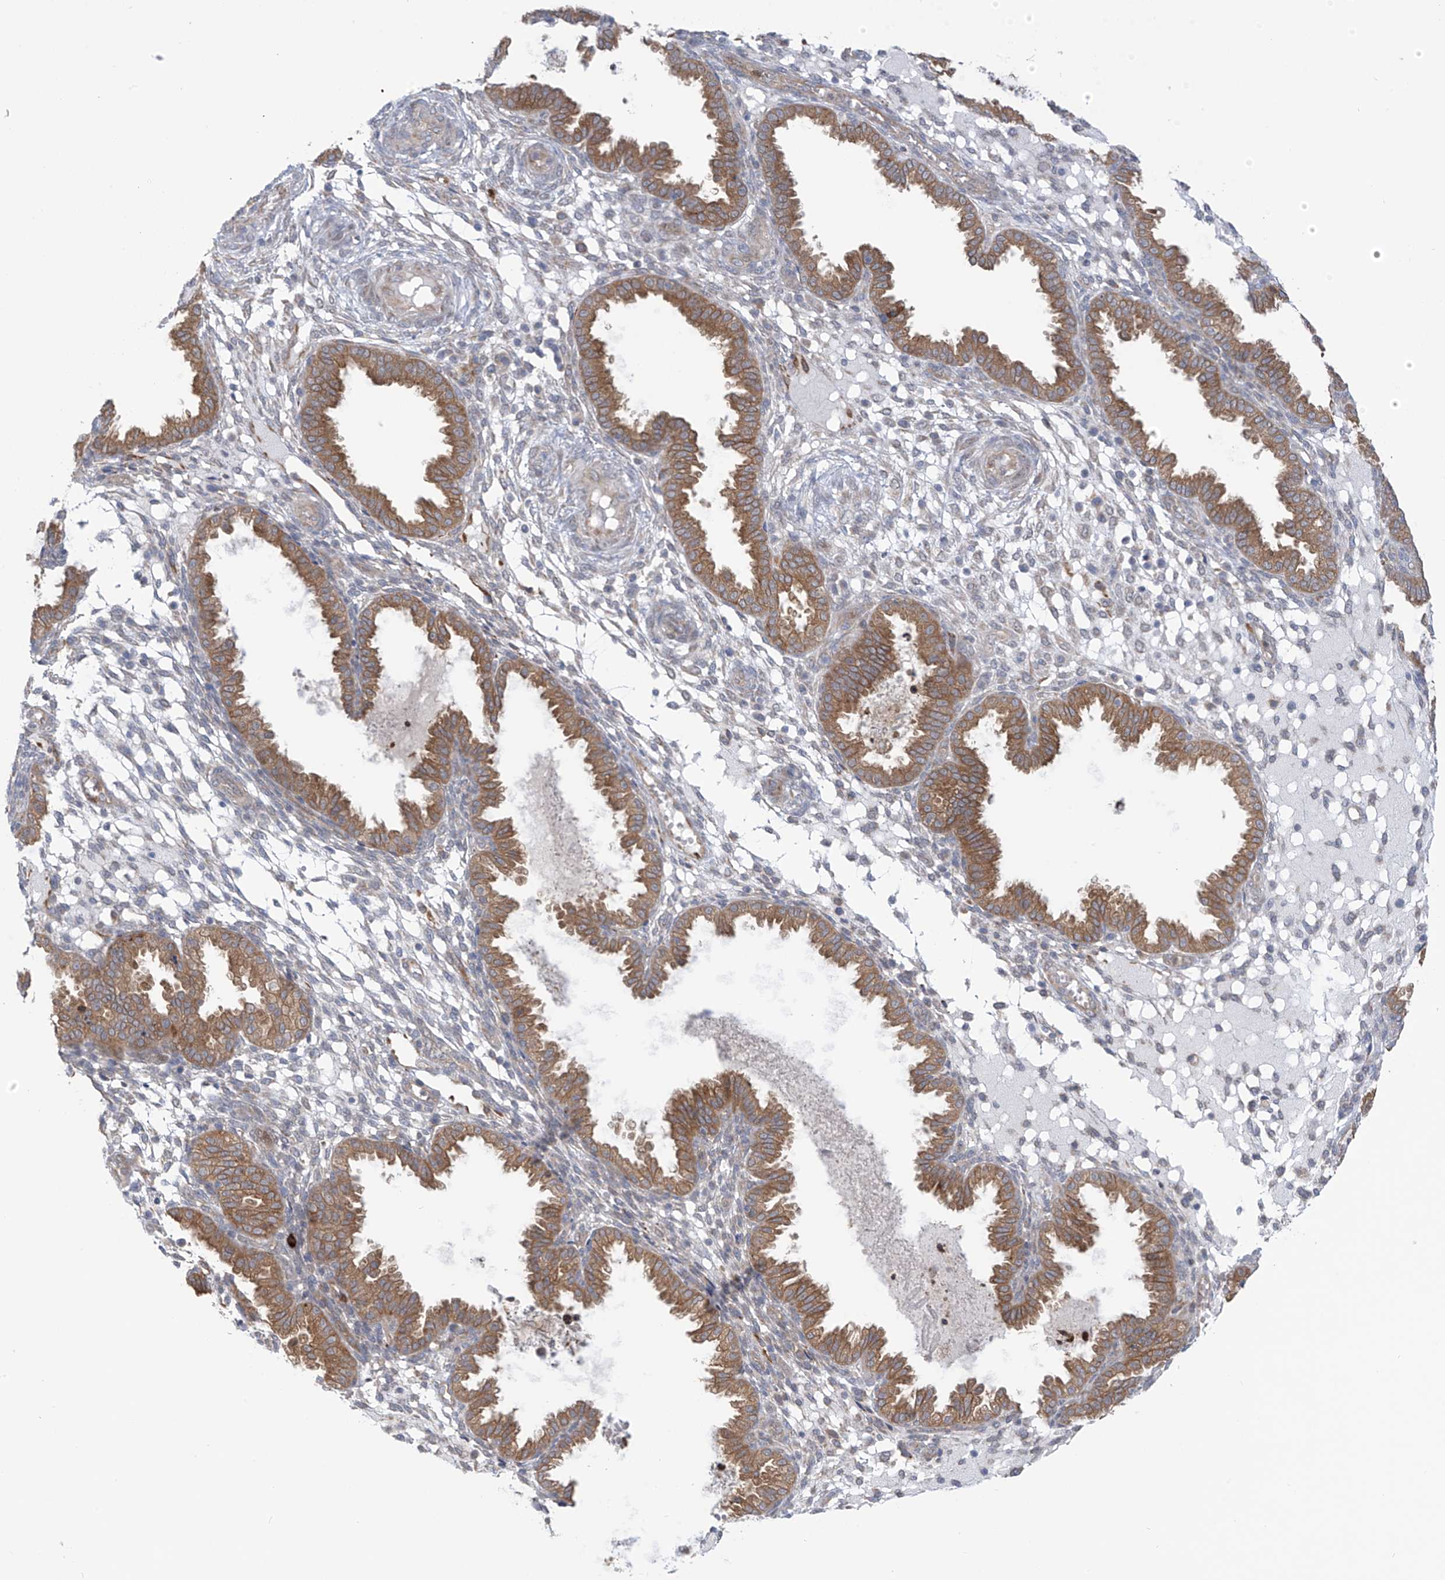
{"staining": {"intensity": "negative", "quantity": "none", "location": "none"}, "tissue": "endometrium", "cell_type": "Cells in endometrial stroma", "image_type": "normal", "snomed": [{"axis": "morphology", "description": "Normal tissue, NOS"}, {"axis": "topography", "description": "Endometrium"}], "caption": "DAB immunohistochemical staining of unremarkable human endometrium displays no significant positivity in cells in endometrial stroma.", "gene": "KIAA1522", "patient": {"sex": "female", "age": 33}}